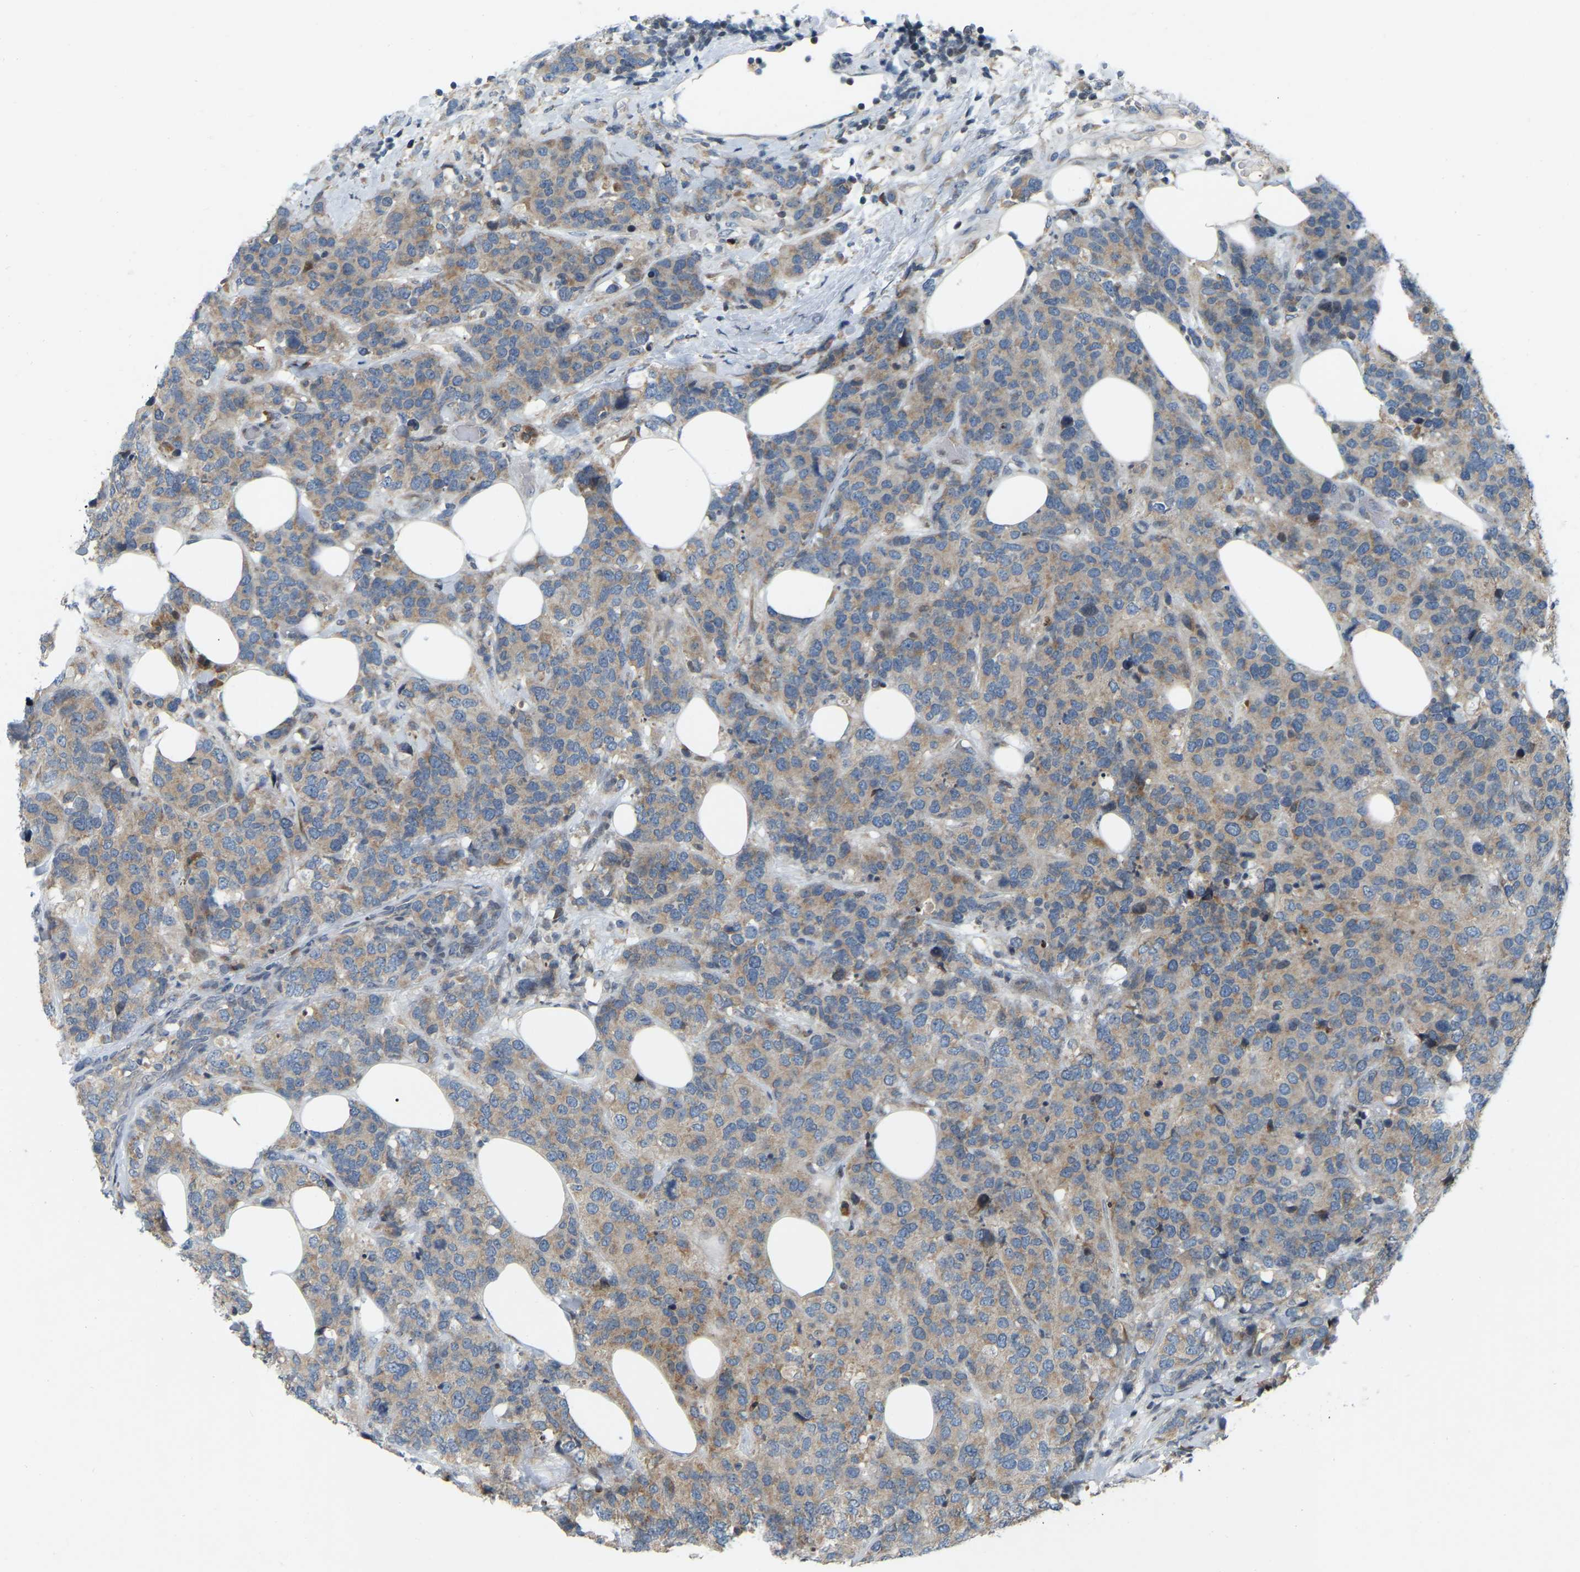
{"staining": {"intensity": "weak", "quantity": ">75%", "location": "cytoplasmic/membranous"}, "tissue": "breast cancer", "cell_type": "Tumor cells", "image_type": "cancer", "snomed": [{"axis": "morphology", "description": "Lobular carcinoma"}, {"axis": "topography", "description": "Breast"}], "caption": "Breast lobular carcinoma stained for a protein (brown) reveals weak cytoplasmic/membranous positive positivity in about >75% of tumor cells.", "gene": "PARL", "patient": {"sex": "female", "age": 59}}